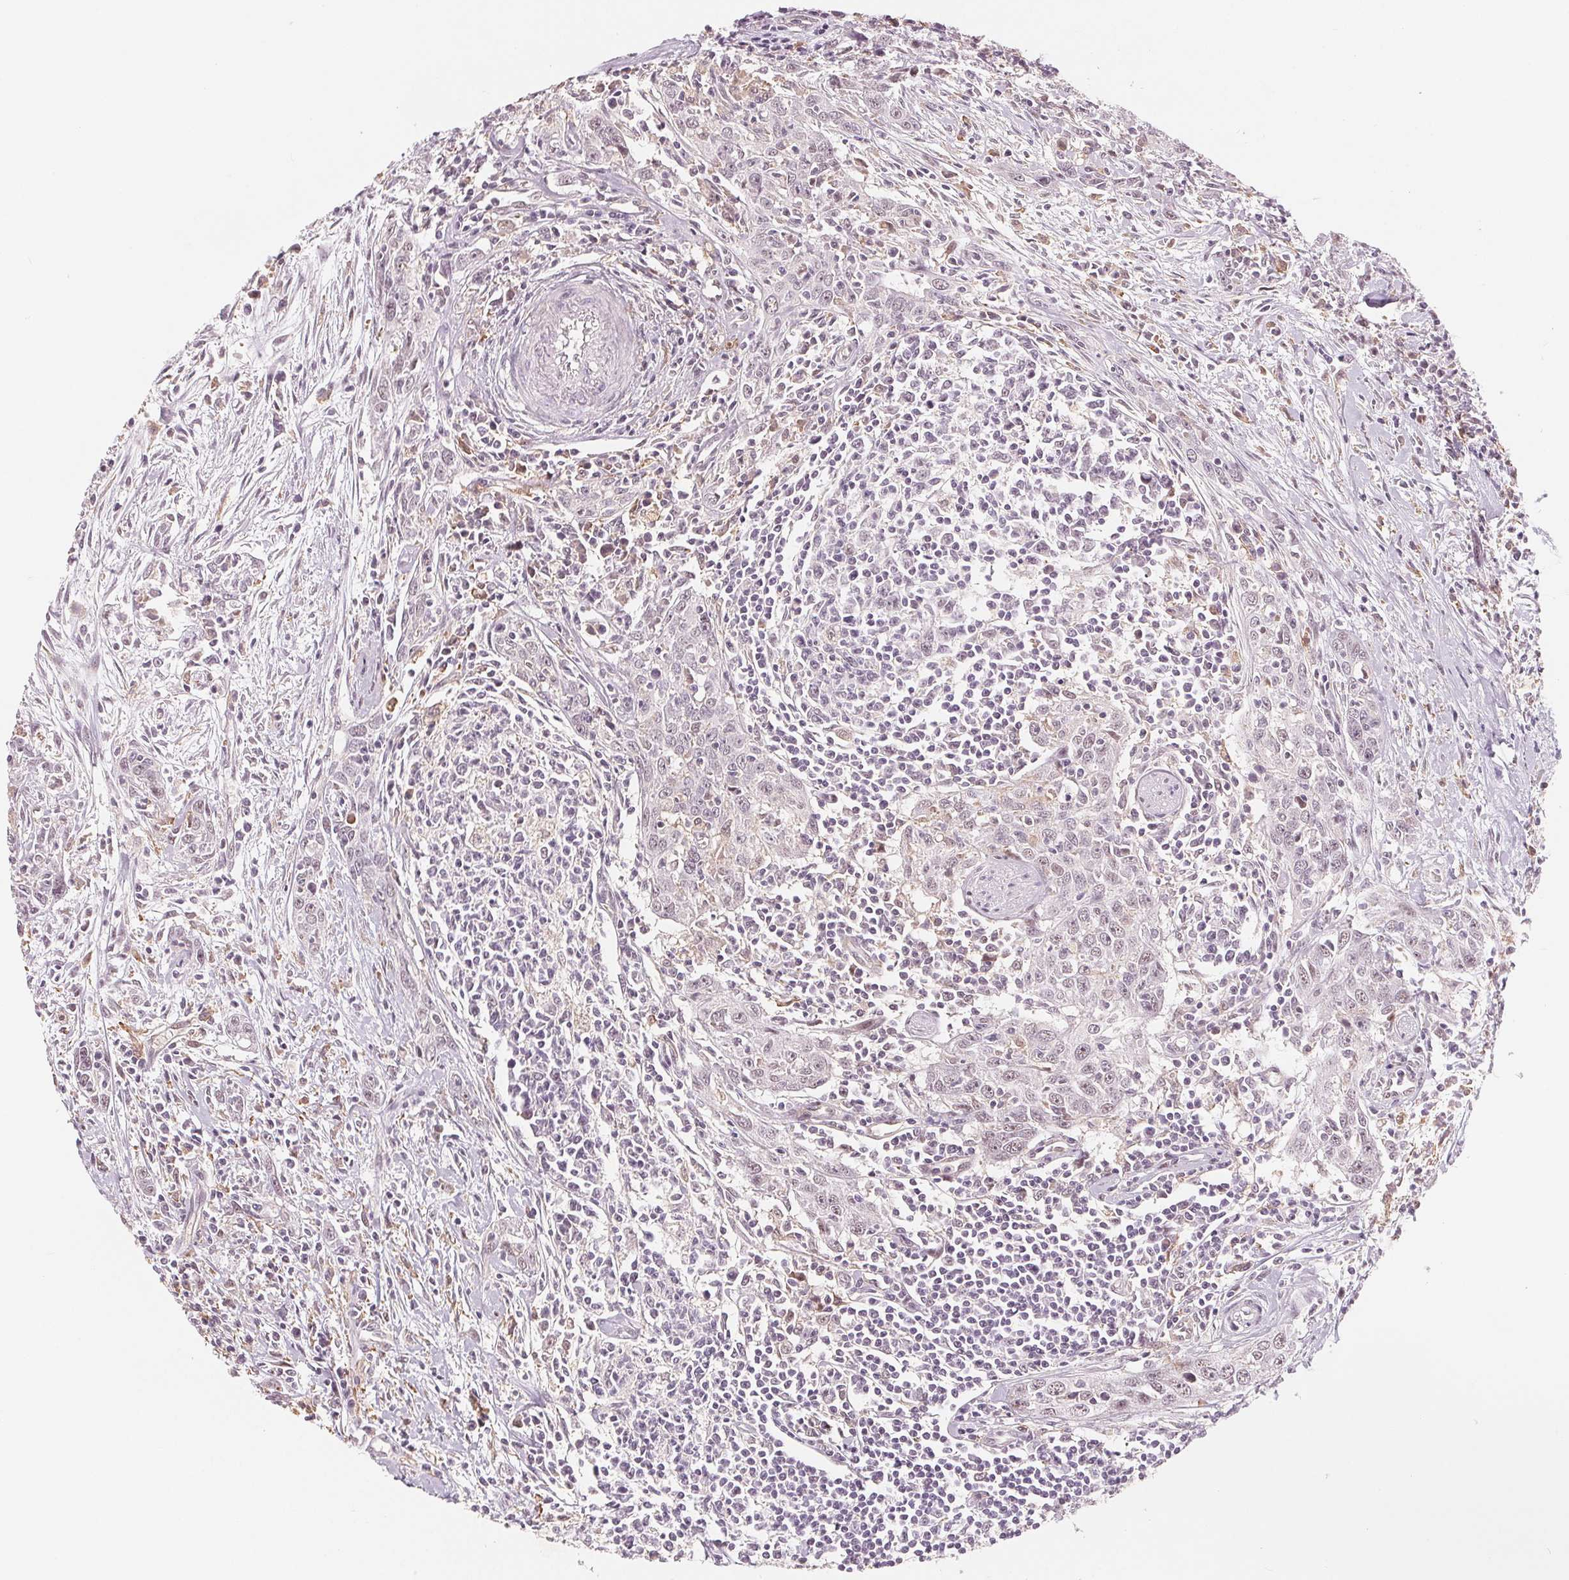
{"staining": {"intensity": "negative", "quantity": "none", "location": "none"}, "tissue": "urothelial cancer", "cell_type": "Tumor cells", "image_type": "cancer", "snomed": [{"axis": "morphology", "description": "Urothelial carcinoma, High grade"}, {"axis": "topography", "description": "Urinary bladder"}], "caption": "IHC histopathology image of high-grade urothelial carcinoma stained for a protein (brown), which reveals no positivity in tumor cells.", "gene": "IL9R", "patient": {"sex": "male", "age": 83}}